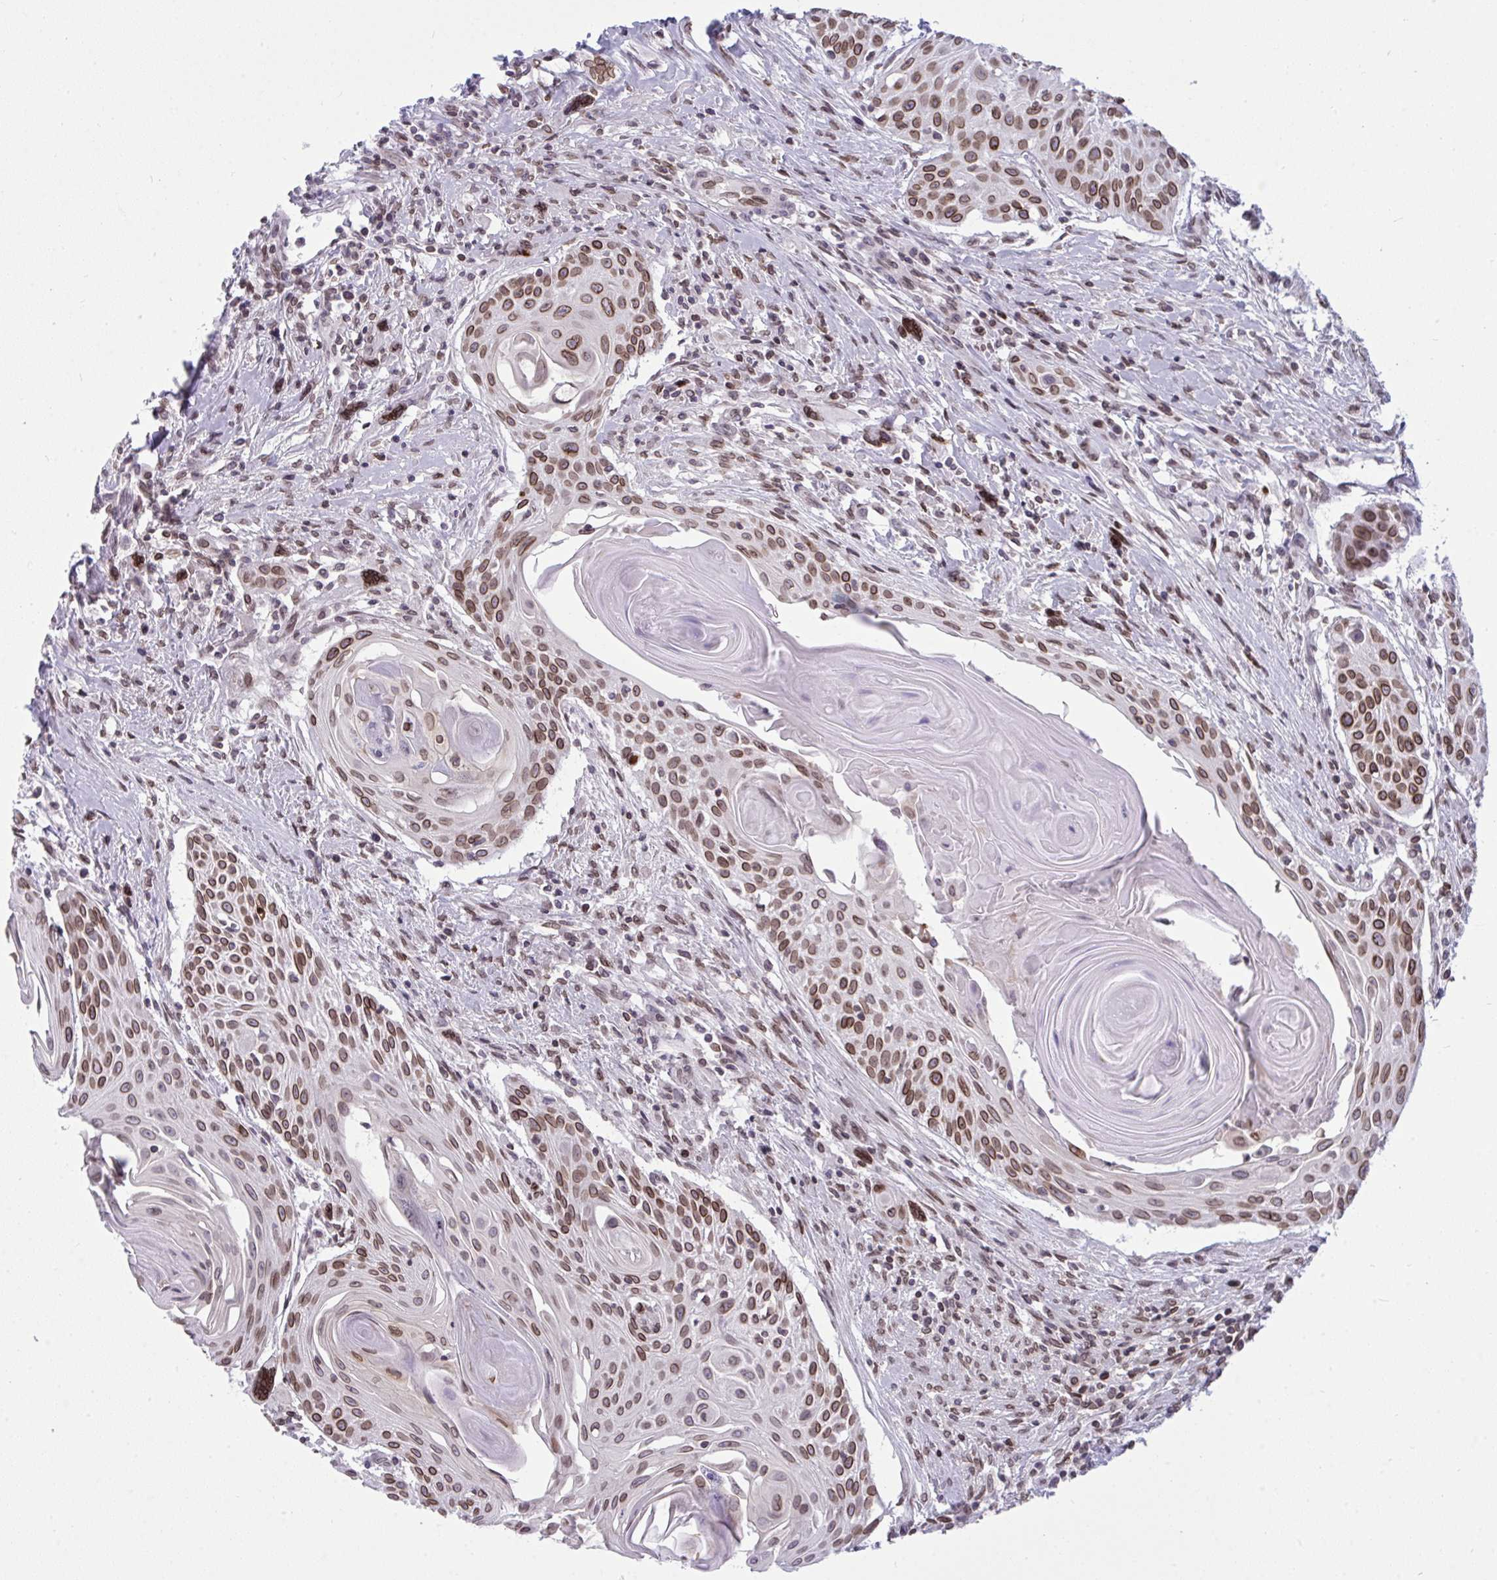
{"staining": {"intensity": "moderate", "quantity": "25%-75%", "location": "cytoplasmic/membranous,nuclear"}, "tissue": "head and neck cancer", "cell_type": "Tumor cells", "image_type": "cancer", "snomed": [{"axis": "morphology", "description": "Squamous cell carcinoma, NOS"}, {"axis": "topography", "description": "Lymph node"}, {"axis": "topography", "description": "Salivary gland"}, {"axis": "topography", "description": "Head-Neck"}], "caption": "Protein analysis of squamous cell carcinoma (head and neck) tissue displays moderate cytoplasmic/membranous and nuclear staining in approximately 25%-75% of tumor cells. (DAB (3,3'-diaminobenzidine) = brown stain, brightfield microscopy at high magnification).", "gene": "LMNB2", "patient": {"sex": "female", "age": 74}}